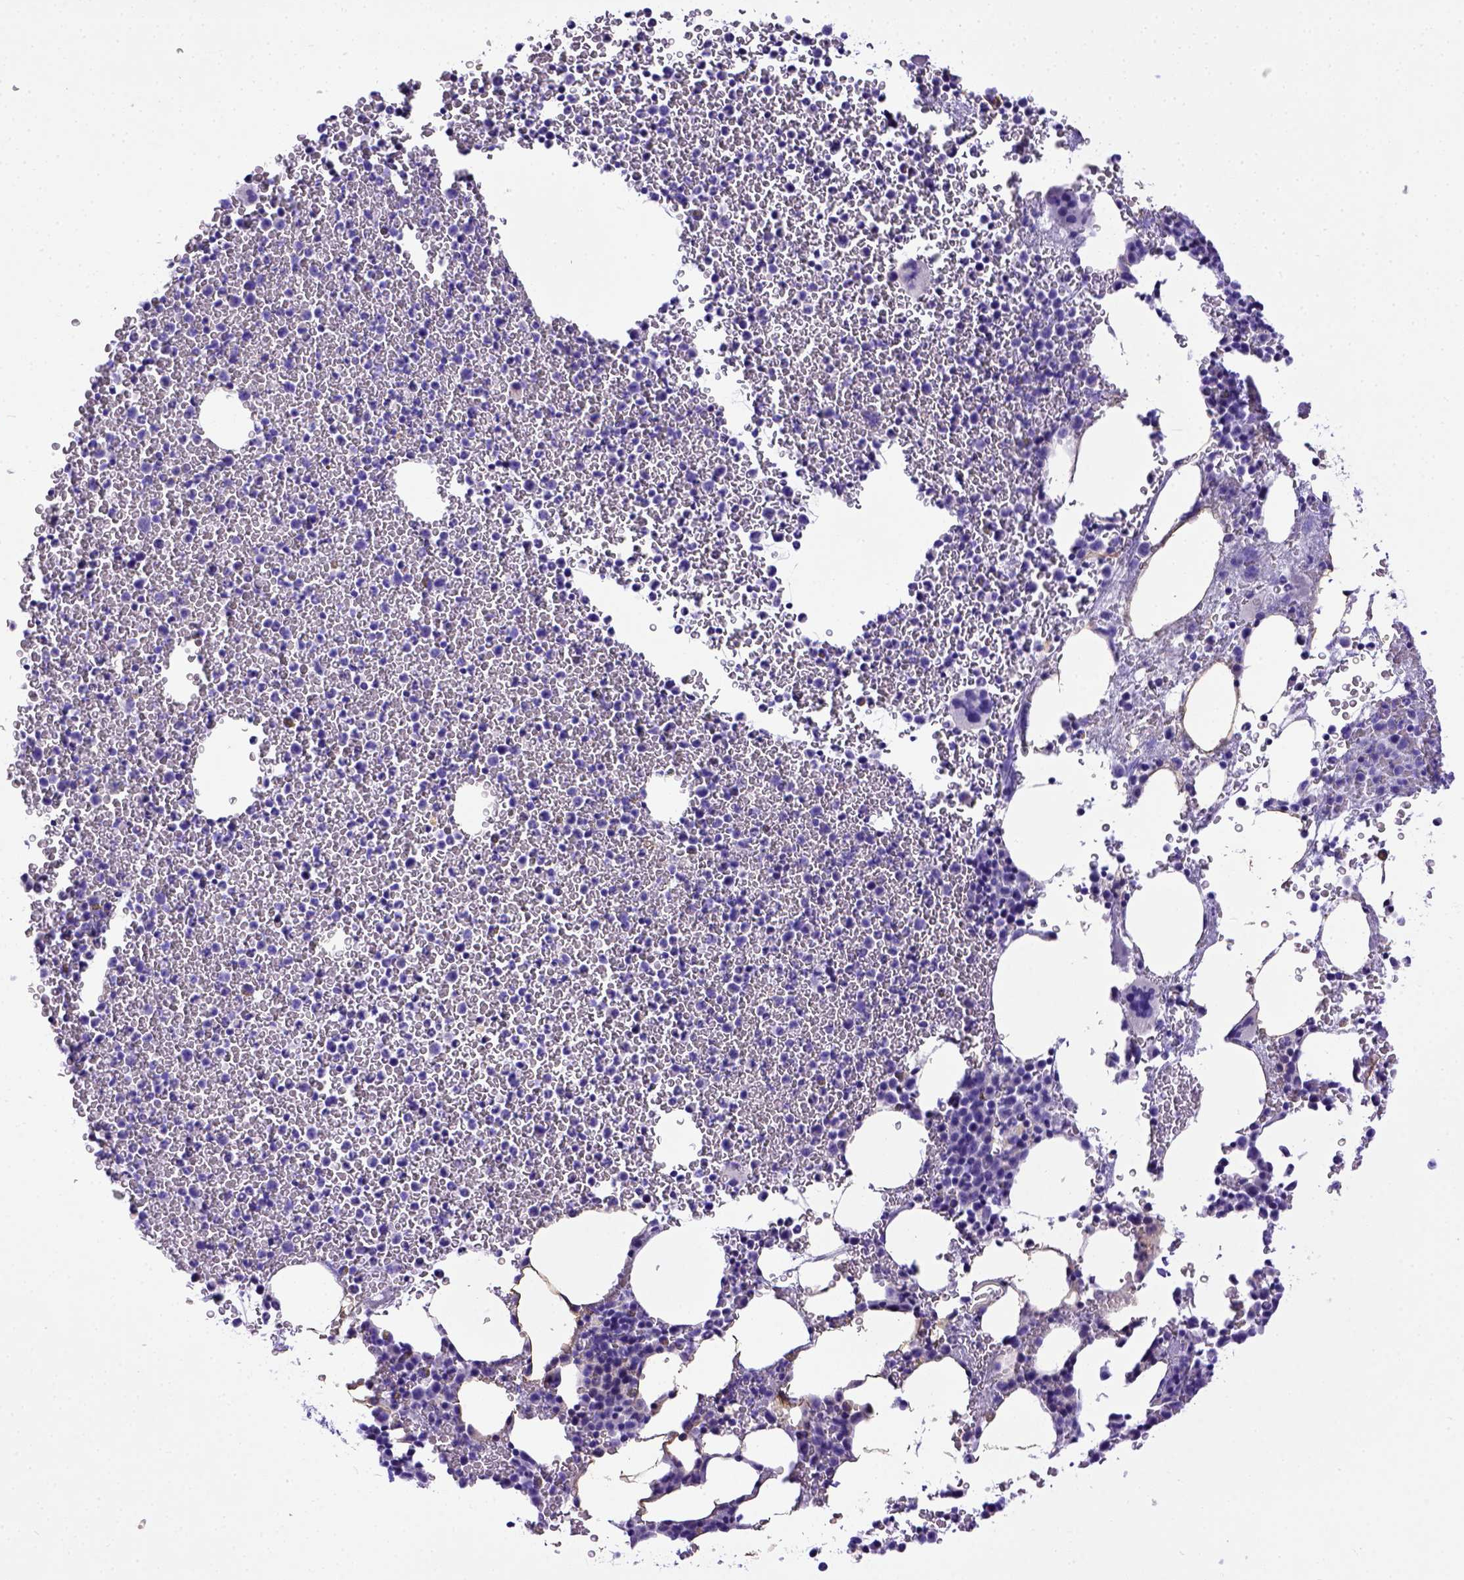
{"staining": {"intensity": "negative", "quantity": "none", "location": "none"}, "tissue": "bone marrow", "cell_type": "Hematopoietic cells", "image_type": "normal", "snomed": [{"axis": "morphology", "description": "Normal tissue, NOS"}, {"axis": "topography", "description": "Bone marrow"}], "caption": "IHC histopathology image of unremarkable bone marrow: bone marrow stained with DAB exhibits no significant protein expression in hematopoietic cells.", "gene": "LRRC18", "patient": {"sex": "female", "age": 56}}